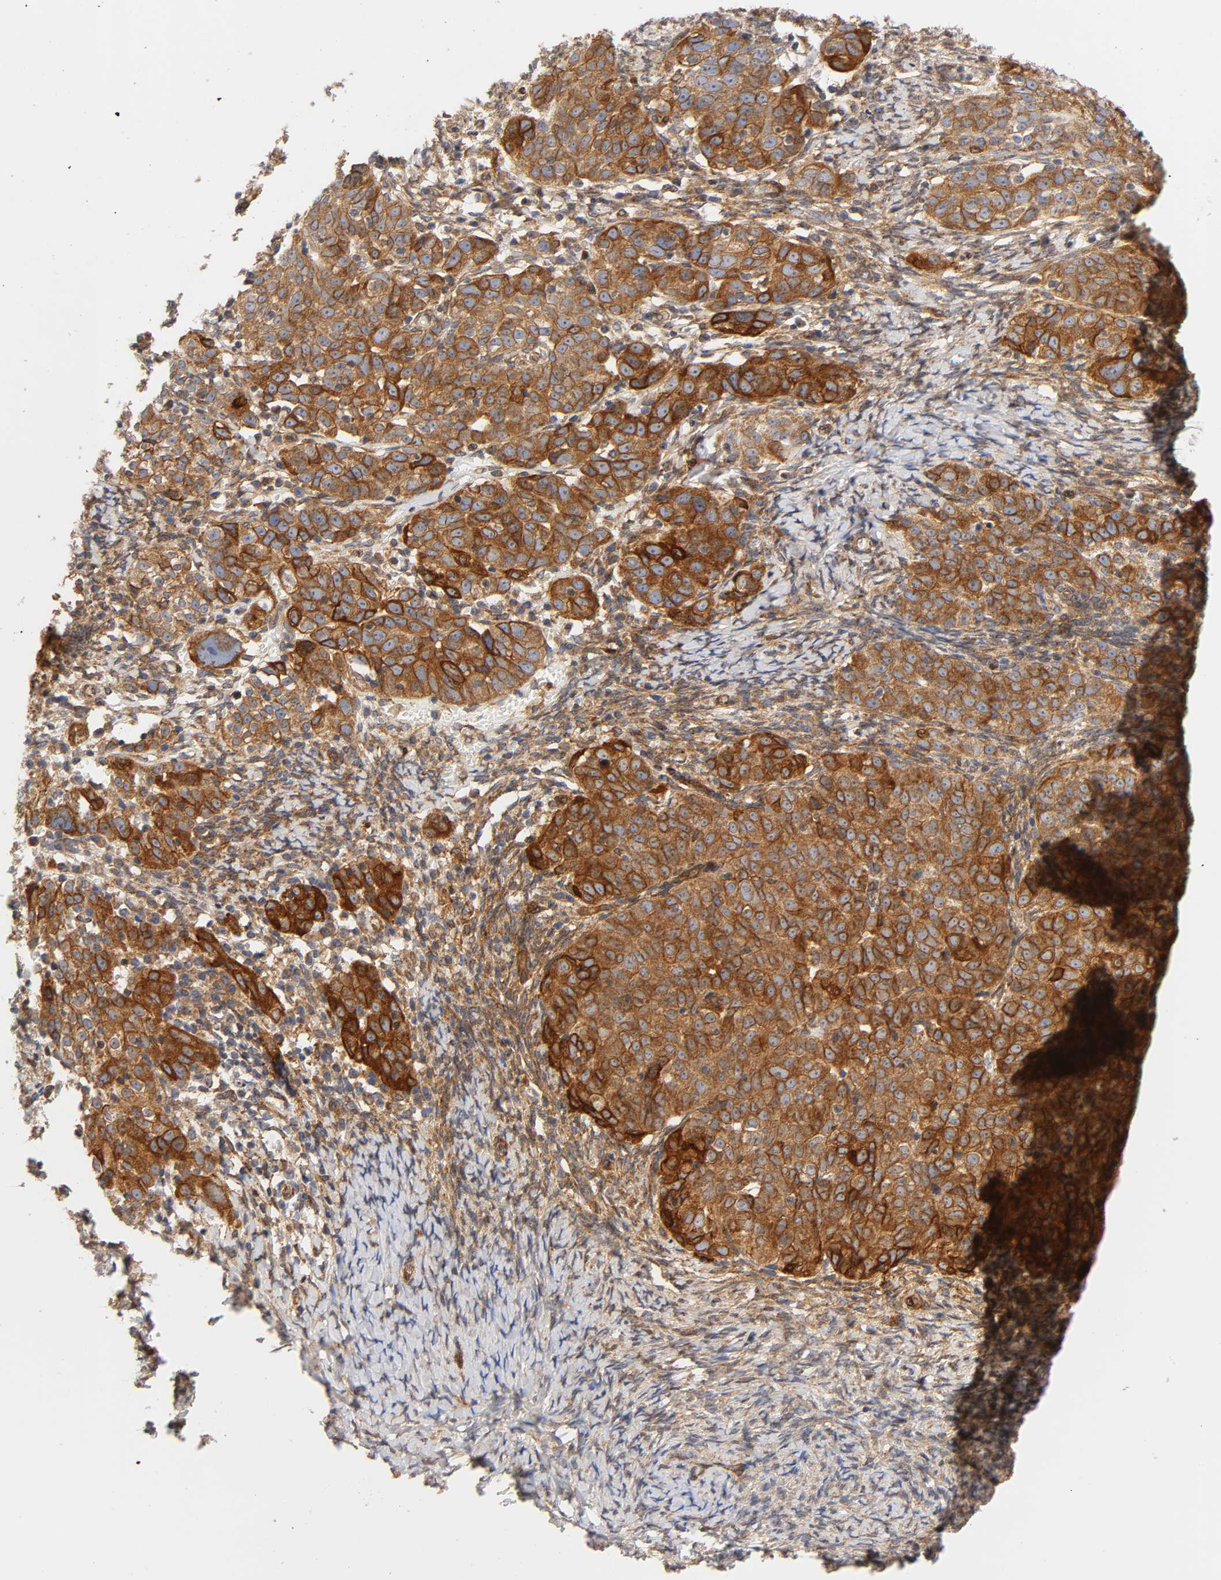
{"staining": {"intensity": "strong", "quantity": ">75%", "location": "cytoplasmic/membranous"}, "tissue": "ovarian cancer", "cell_type": "Tumor cells", "image_type": "cancer", "snomed": [{"axis": "morphology", "description": "Normal tissue, NOS"}, {"axis": "morphology", "description": "Cystadenocarcinoma, serous, NOS"}, {"axis": "topography", "description": "Ovary"}], "caption": "Brown immunohistochemical staining in serous cystadenocarcinoma (ovarian) demonstrates strong cytoplasmic/membranous staining in approximately >75% of tumor cells.", "gene": "POR", "patient": {"sex": "female", "age": 62}}